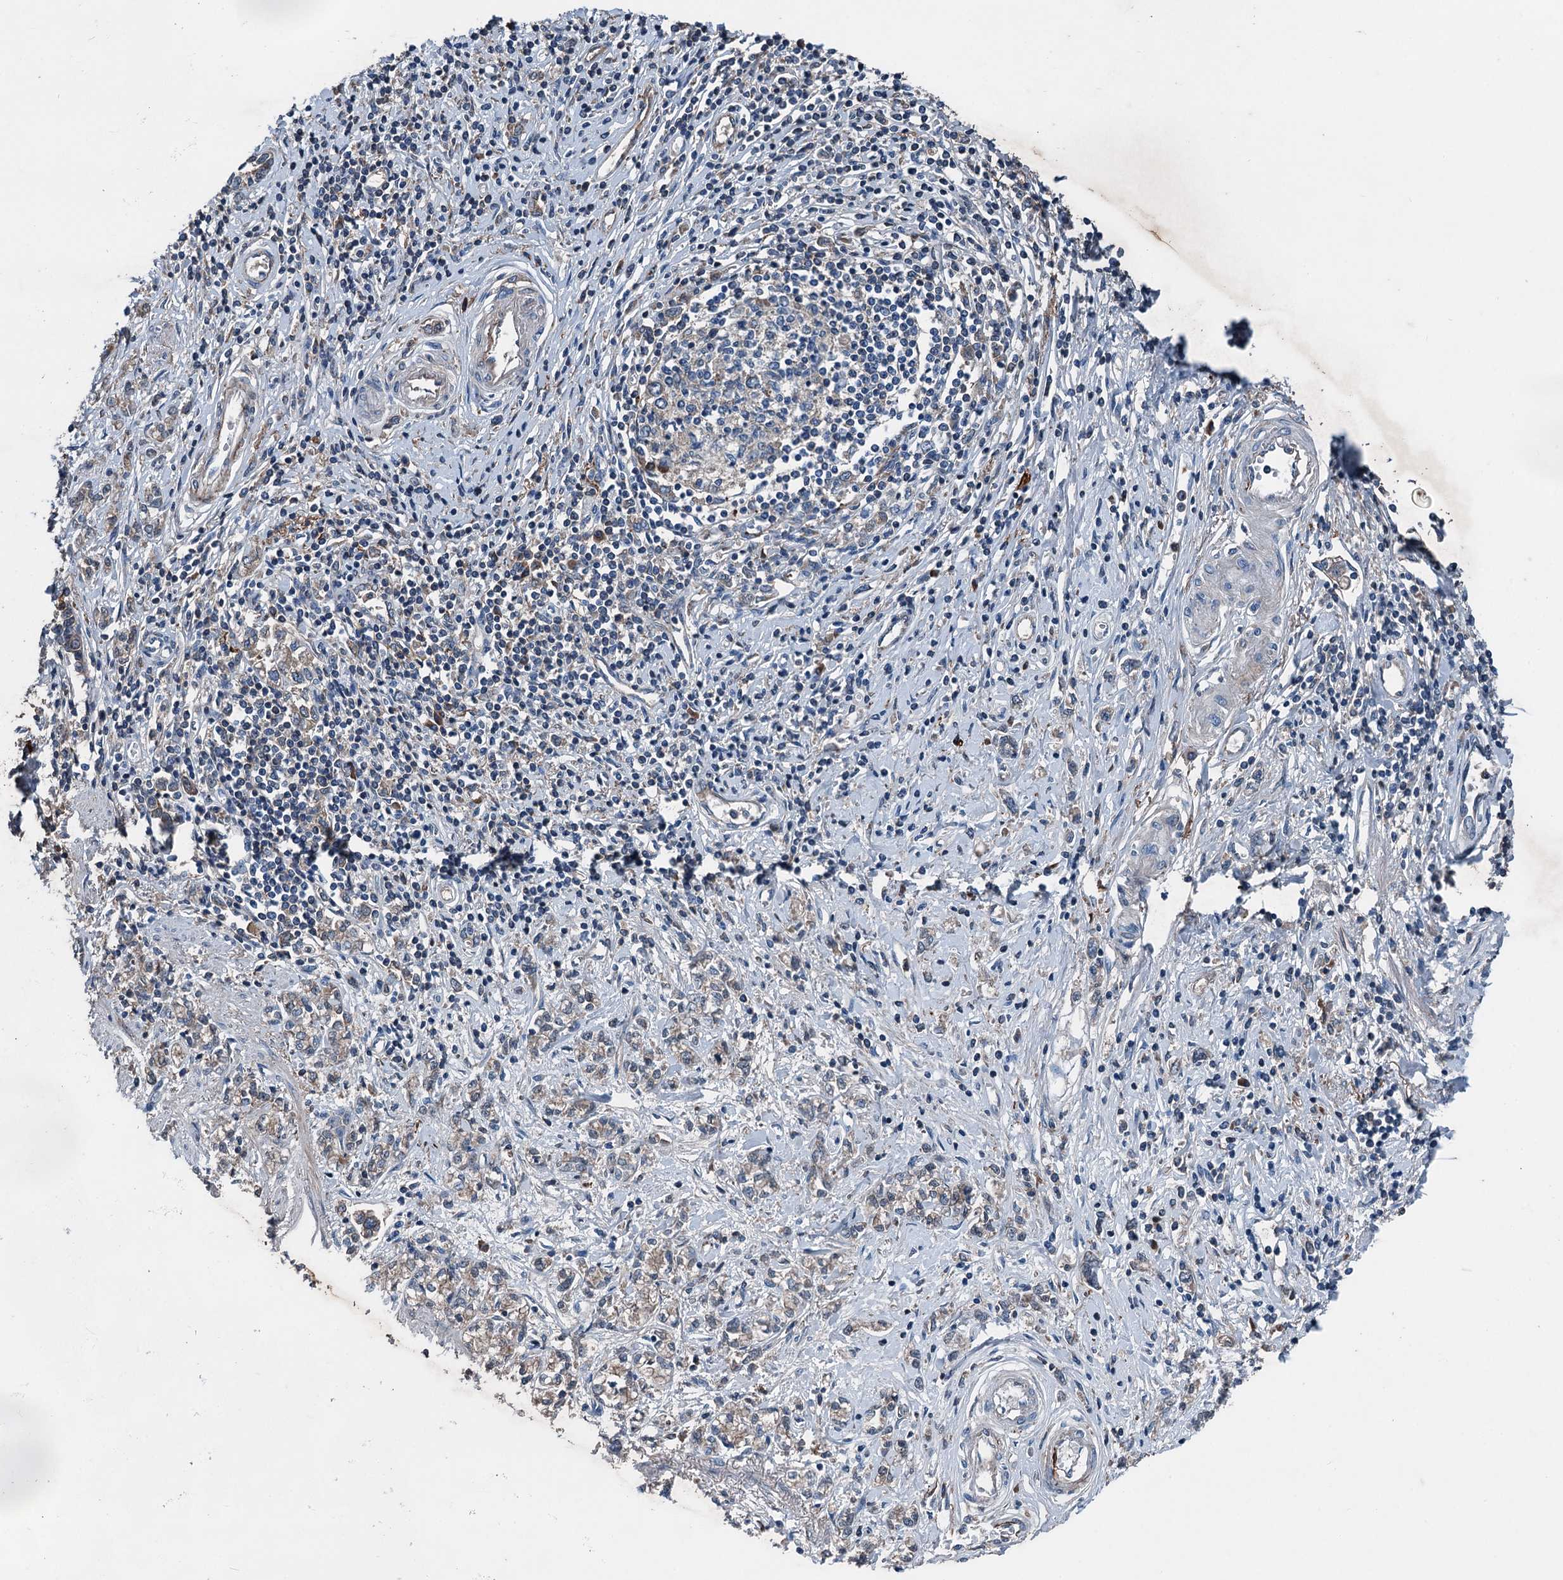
{"staining": {"intensity": "moderate", "quantity": "<25%", "location": "cytoplasmic/membranous"}, "tissue": "stomach cancer", "cell_type": "Tumor cells", "image_type": "cancer", "snomed": [{"axis": "morphology", "description": "Adenocarcinoma, NOS"}, {"axis": "topography", "description": "Stomach"}], "caption": "Protein analysis of stomach cancer tissue displays moderate cytoplasmic/membranous staining in about <25% of tumor cells.", "gene": "PDSS1", "patient": {"sex": "female", "age": 76}}